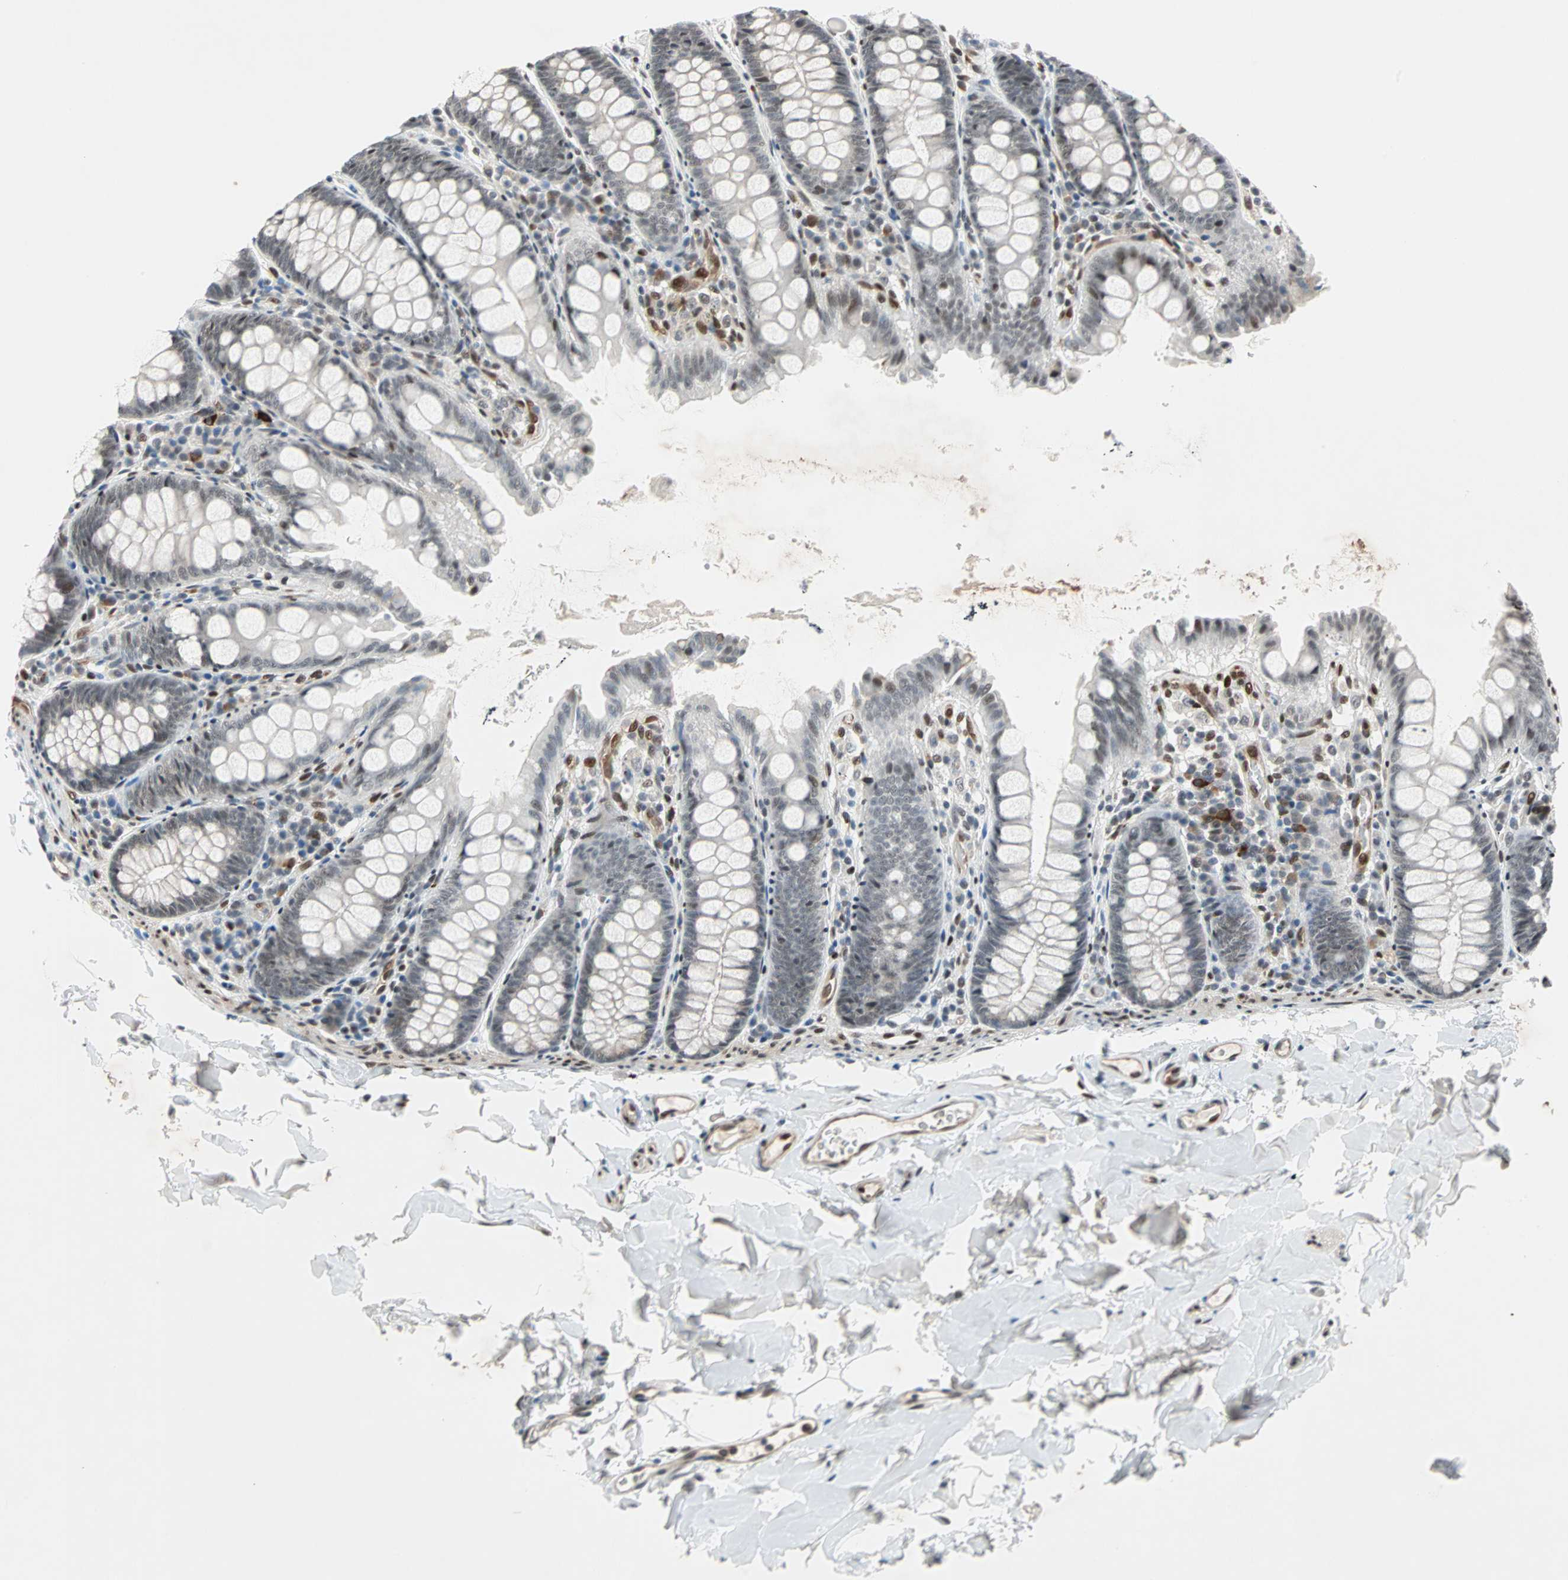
{"staining": {"intensity": "weak", "quantity": ">75%", "location": "cytoplasmic/membranous,nuclear"}, "tissue": "colon", "cell_type": "Endothelial cells", "image_type": "normal", "snomed": [{"axis": "morphology", "description": "Normal tissue, NOS"}, {"axis": "topography", "description": "Colon"}], "caption": "Weak cytoplasmic/membranous,nuclear positivity for a protein is identified in approximately >75% of endothelial cells of unremarkable colon using IHC.", "gene": "WWTR1", "patient": {"sex": "female", "age": 61}}